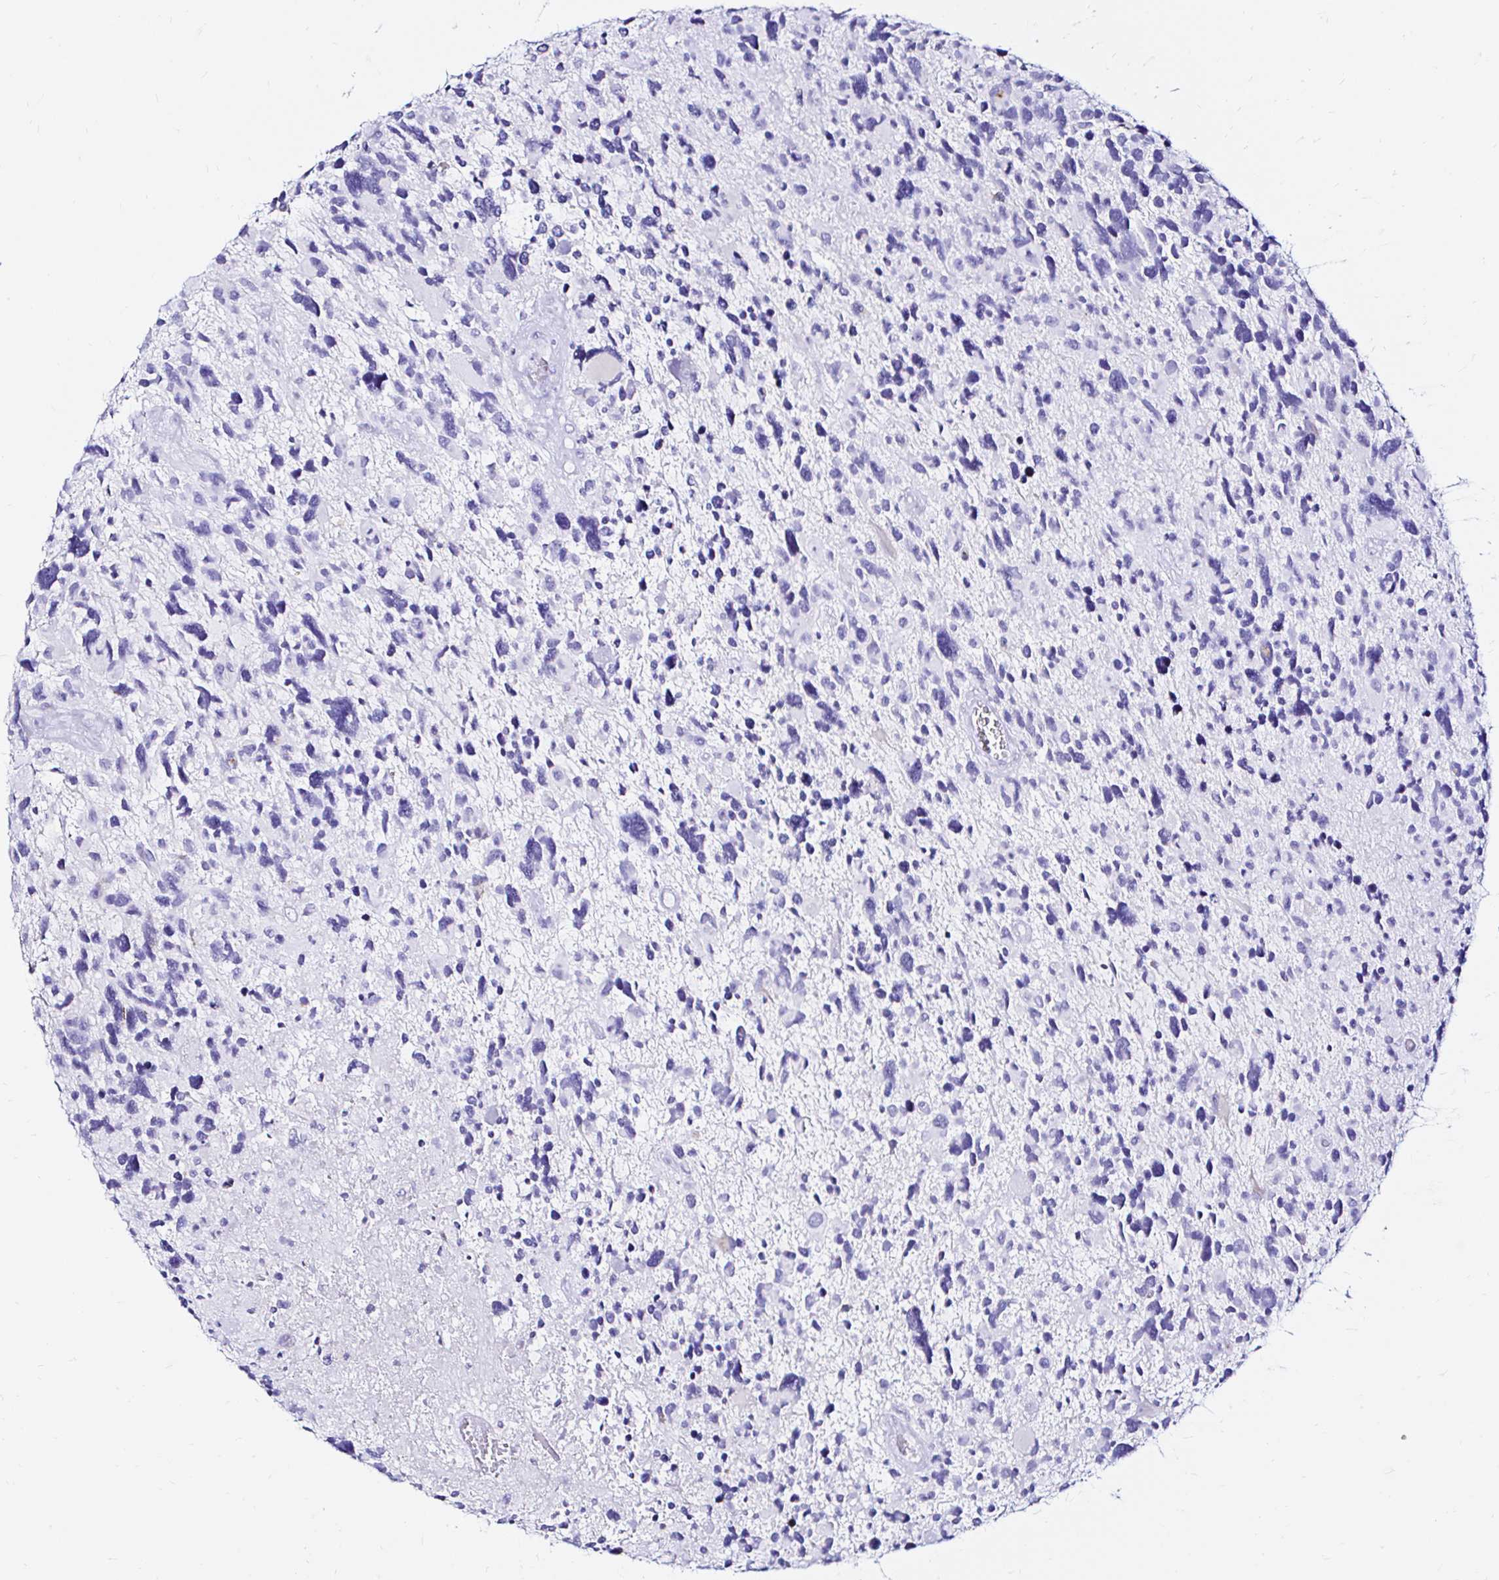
{"staining": {"intensity": "negative", "quantity": "none", "location": "none"}, "tissue": "glioma", "cell_type": "Tumor cells", "image_type": "cancer", "snomed": [{"axis": "morphology", "description": "Glioma, malignant, High grade"}, {"axis": "topography", "description": "Brain"}], "caption": "Protein analysis of malignant glioma (high-grade) demonstrates no significant positivity in tumor cells. (DAB (3,3'-diaminobenzidine) IHC visualized using brightfield microscopy, high magnification).", "gene": "ZNF432", "patient": {"sex": "male", "age": 49}}